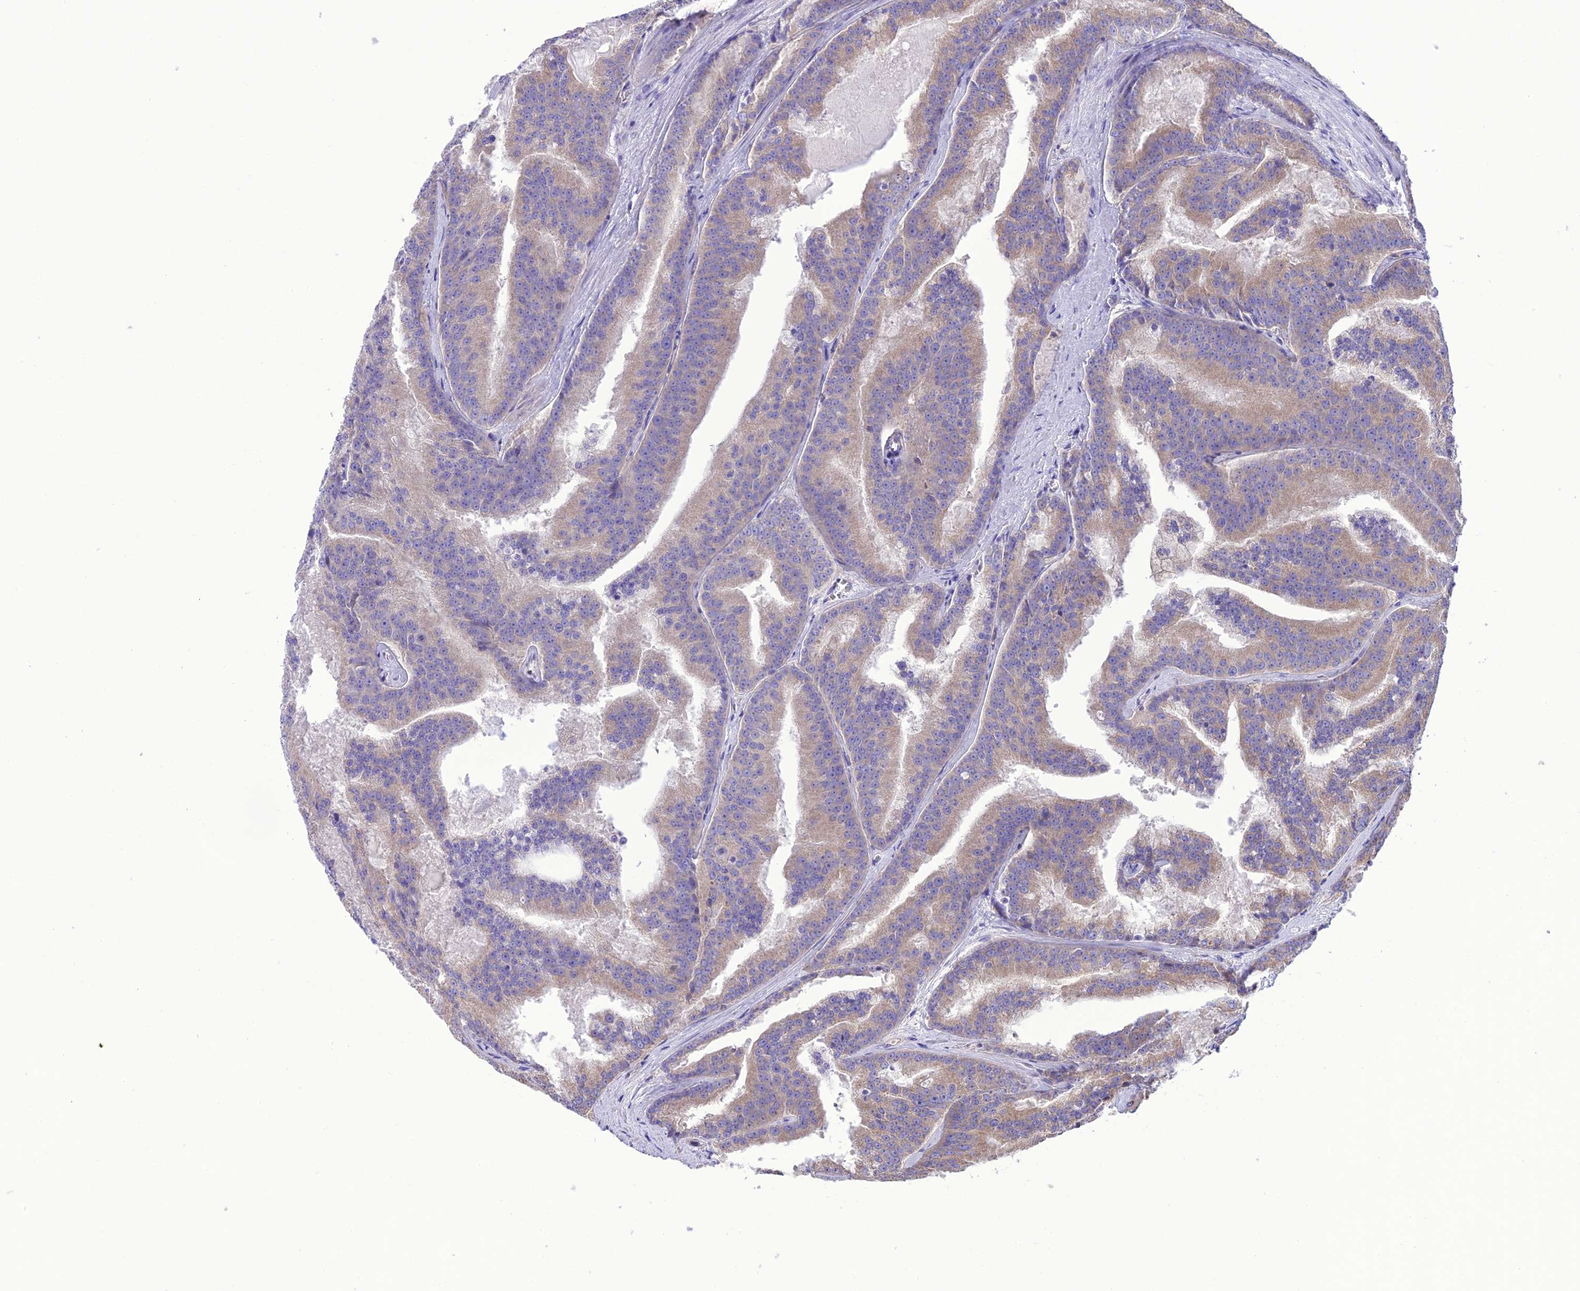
{"staining": {"intensity": "weak", "quantity": "25%-75%", "location": "cytoplasmic/membranous"}, "tissue": "prostate cancer", "cell_type": "Tumor cells", "image_type": "cancer", "snomed": [{"axis": "morphology", "description": "Adenocarcinoma, High grade"}, {"axis": "topography", "description": "Prostate"}], "caption": "Prostate cancer tissue shows weak cytoplasmic/membranous positivity in about 25%-75% of tumor cells, visualized by immunohistochemistry. The protein of interest is stained brown, and the nuclei are stained in blue (DAB IHC with brightfield microscopy, high magnification).", "gene": "MAP3K12", "patient": {"sex": "male", "age": 61}}